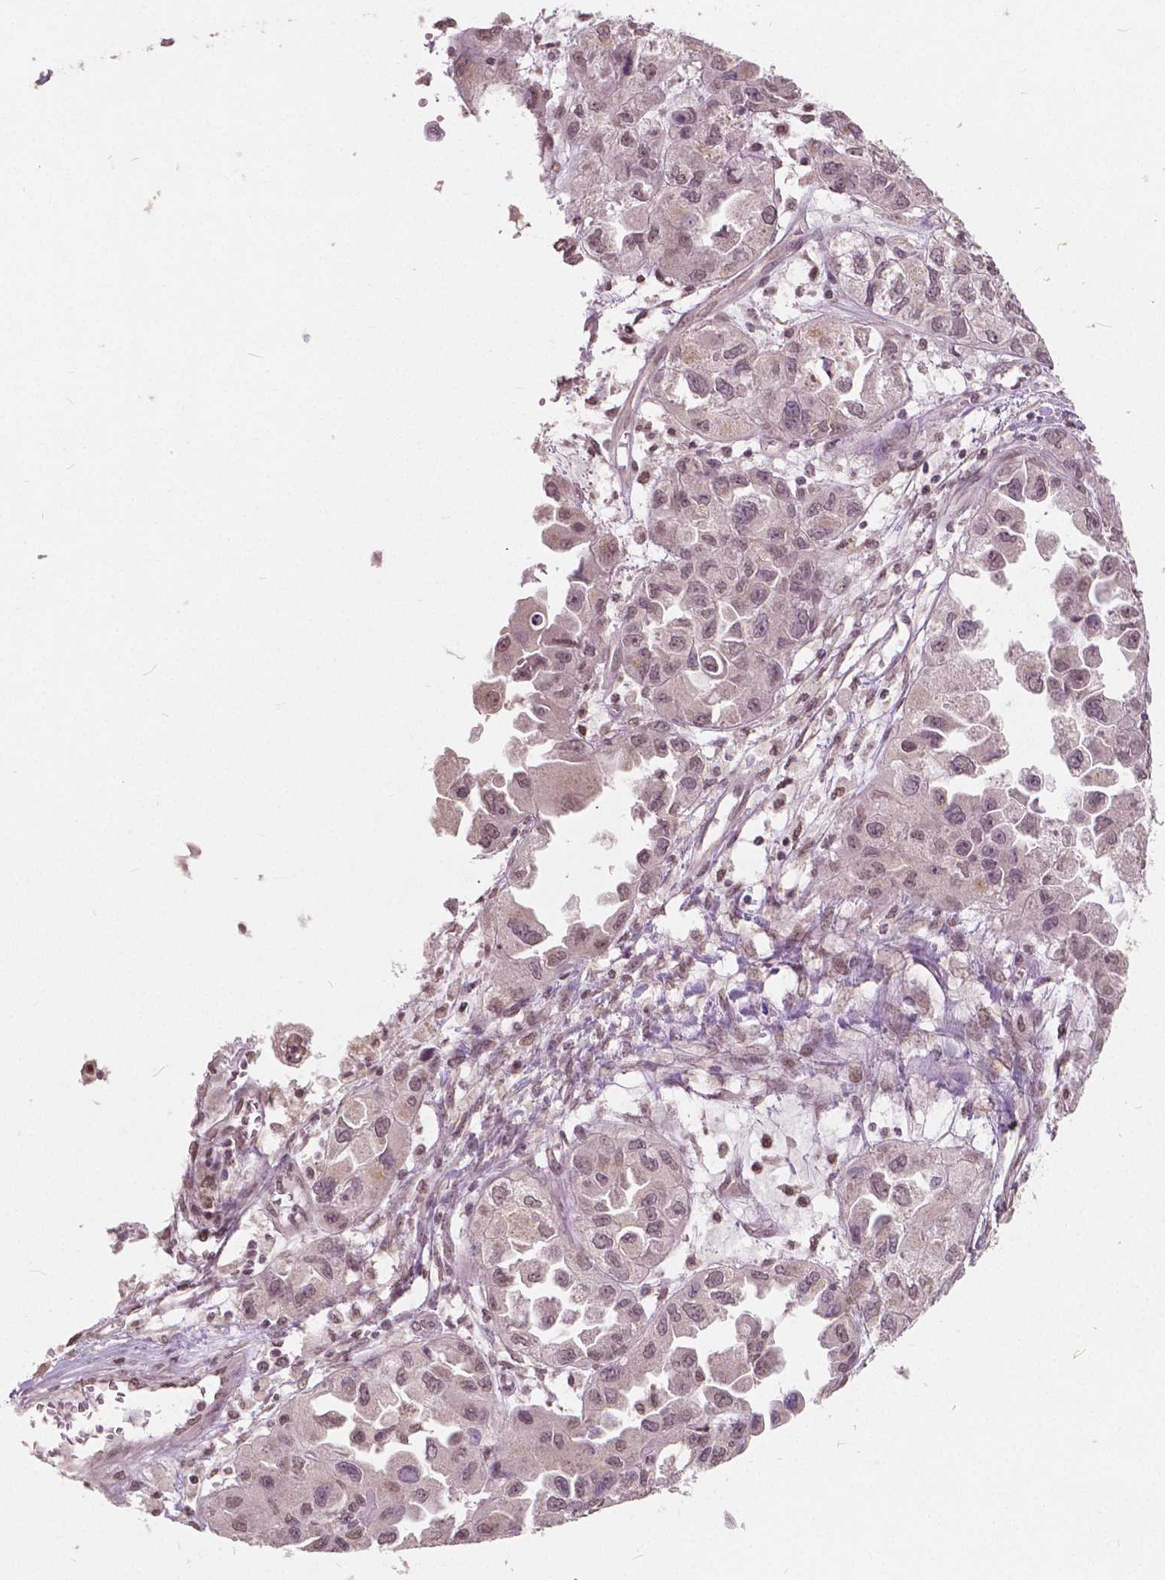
{"staining": {"intensity": "weak", "quantity": ">75%", "location": "nuclear"}, "tissue": "ovarian cancer", "cell_type": "Tumor cells", "image_type": "cancer", "snomed": [{"axis": "morphology", "description": "Cystadenocarcinoma, serous, NOS"}, {"axis": "topography", "description": "Ovary"}], "caption": "Ovarian serous cystadenocarcinoma was stained to show a protein in brown. There is low levels of weak nuclear staining in approximately >75% of tumor cells. (Stains: DAB in brown, nuclei in blue, Microscopy: brightfield microscopy at high magnification).", "gene": "HOXA10", "patient": {"sex": "female", "age": 84}}